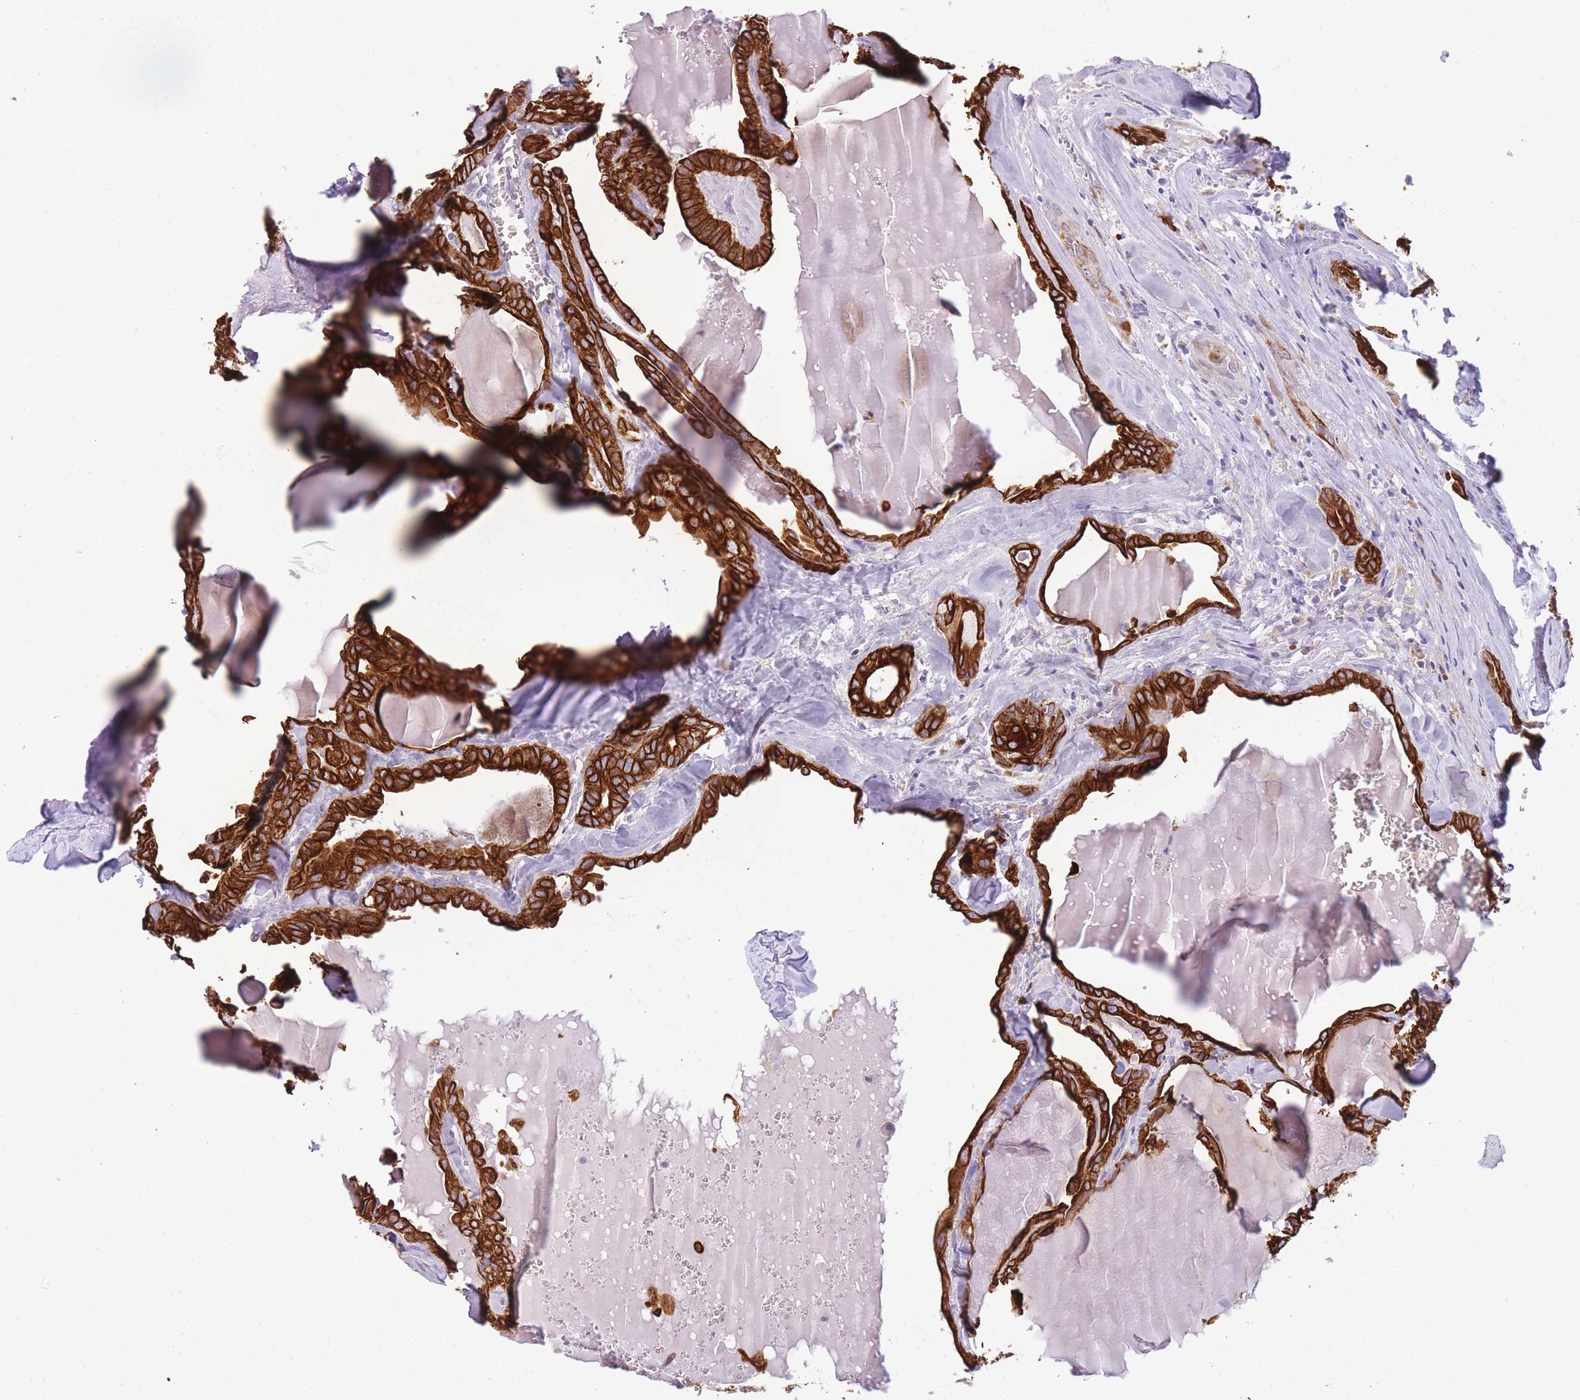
{"staining": {"intensity": "strong", "quantity": ">75%", "location": "cytoplasmic/membranous"}, "tissue": "thyroid cancer", "cell_type": "Tumor cells", "image_type": "cancer", "snomed": [{"axis": "morphology", "description": "Papillary adenocarcinoma, NOS"}, {"axis": "topography", "description": "Thyroid gland"}], "caption": "Immunohistochemistry image of thyroid cancer (papillary adenocarcinoma) stained for a protein (brown), which displays high levels of strong cytoplasmic/membranous expression in about >75% of tumor cells.", "gene": "RADX", "patient": {"sex": "male", "age": 52}}